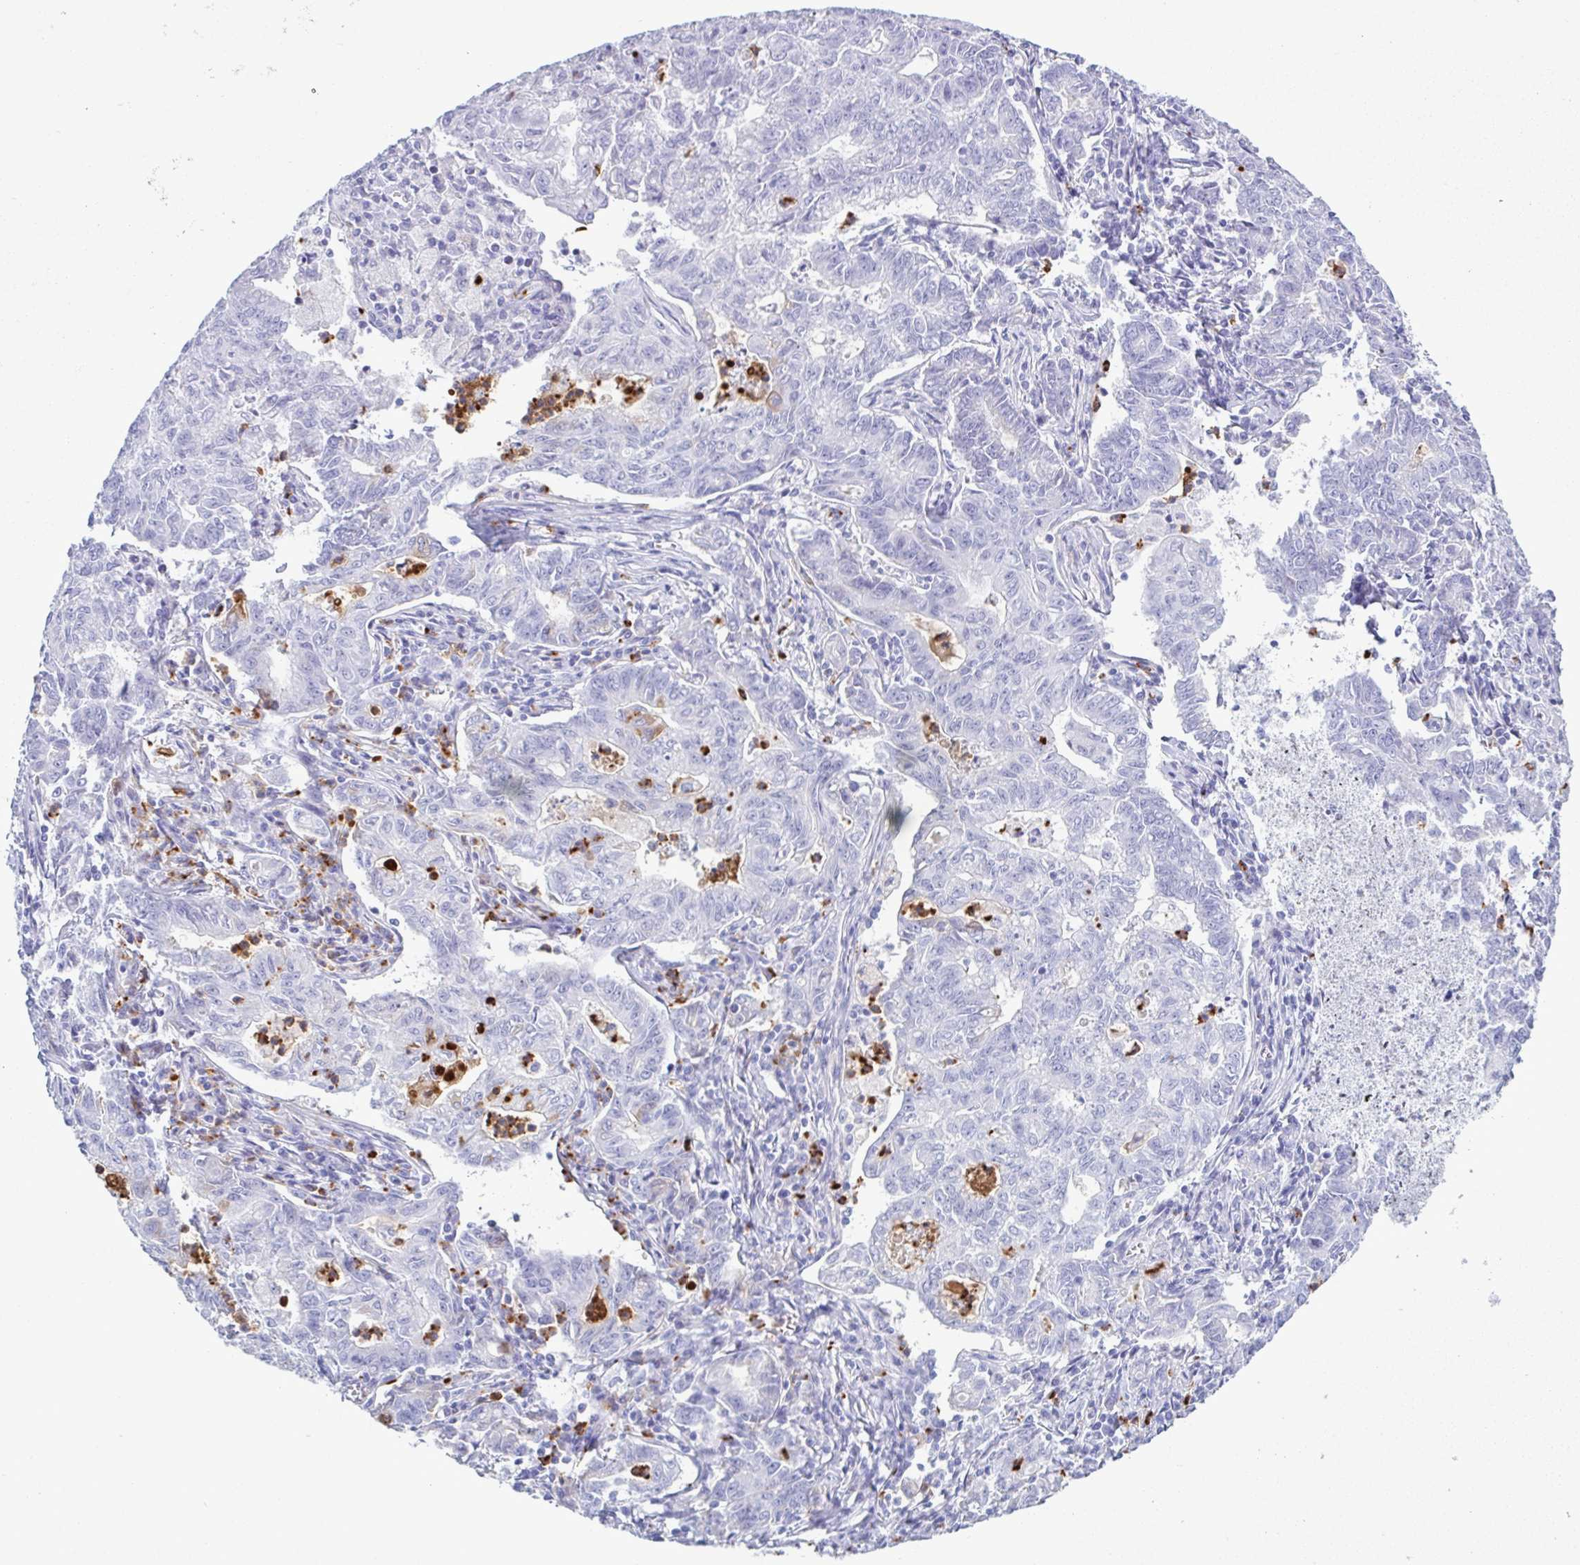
{"staining": {"intensity": "negative", "quantity": "none", "location": "none"}, "tissue": "stomach cancer", "cell_type": "Tumor cells", "image_type": "cancer", "snomed": [{"axis": "morphology", "description": "Adenocarcinoma, NOS"}, {"axis": "topography", "description": "Stomach, upper"}], "caption": "Adenocarcinoma (stomach) was stained to show a protein in brown. There is no significant expression in tumor cells.", "gene": "LTF", "patient": {"sex": "female", "age": 79}}